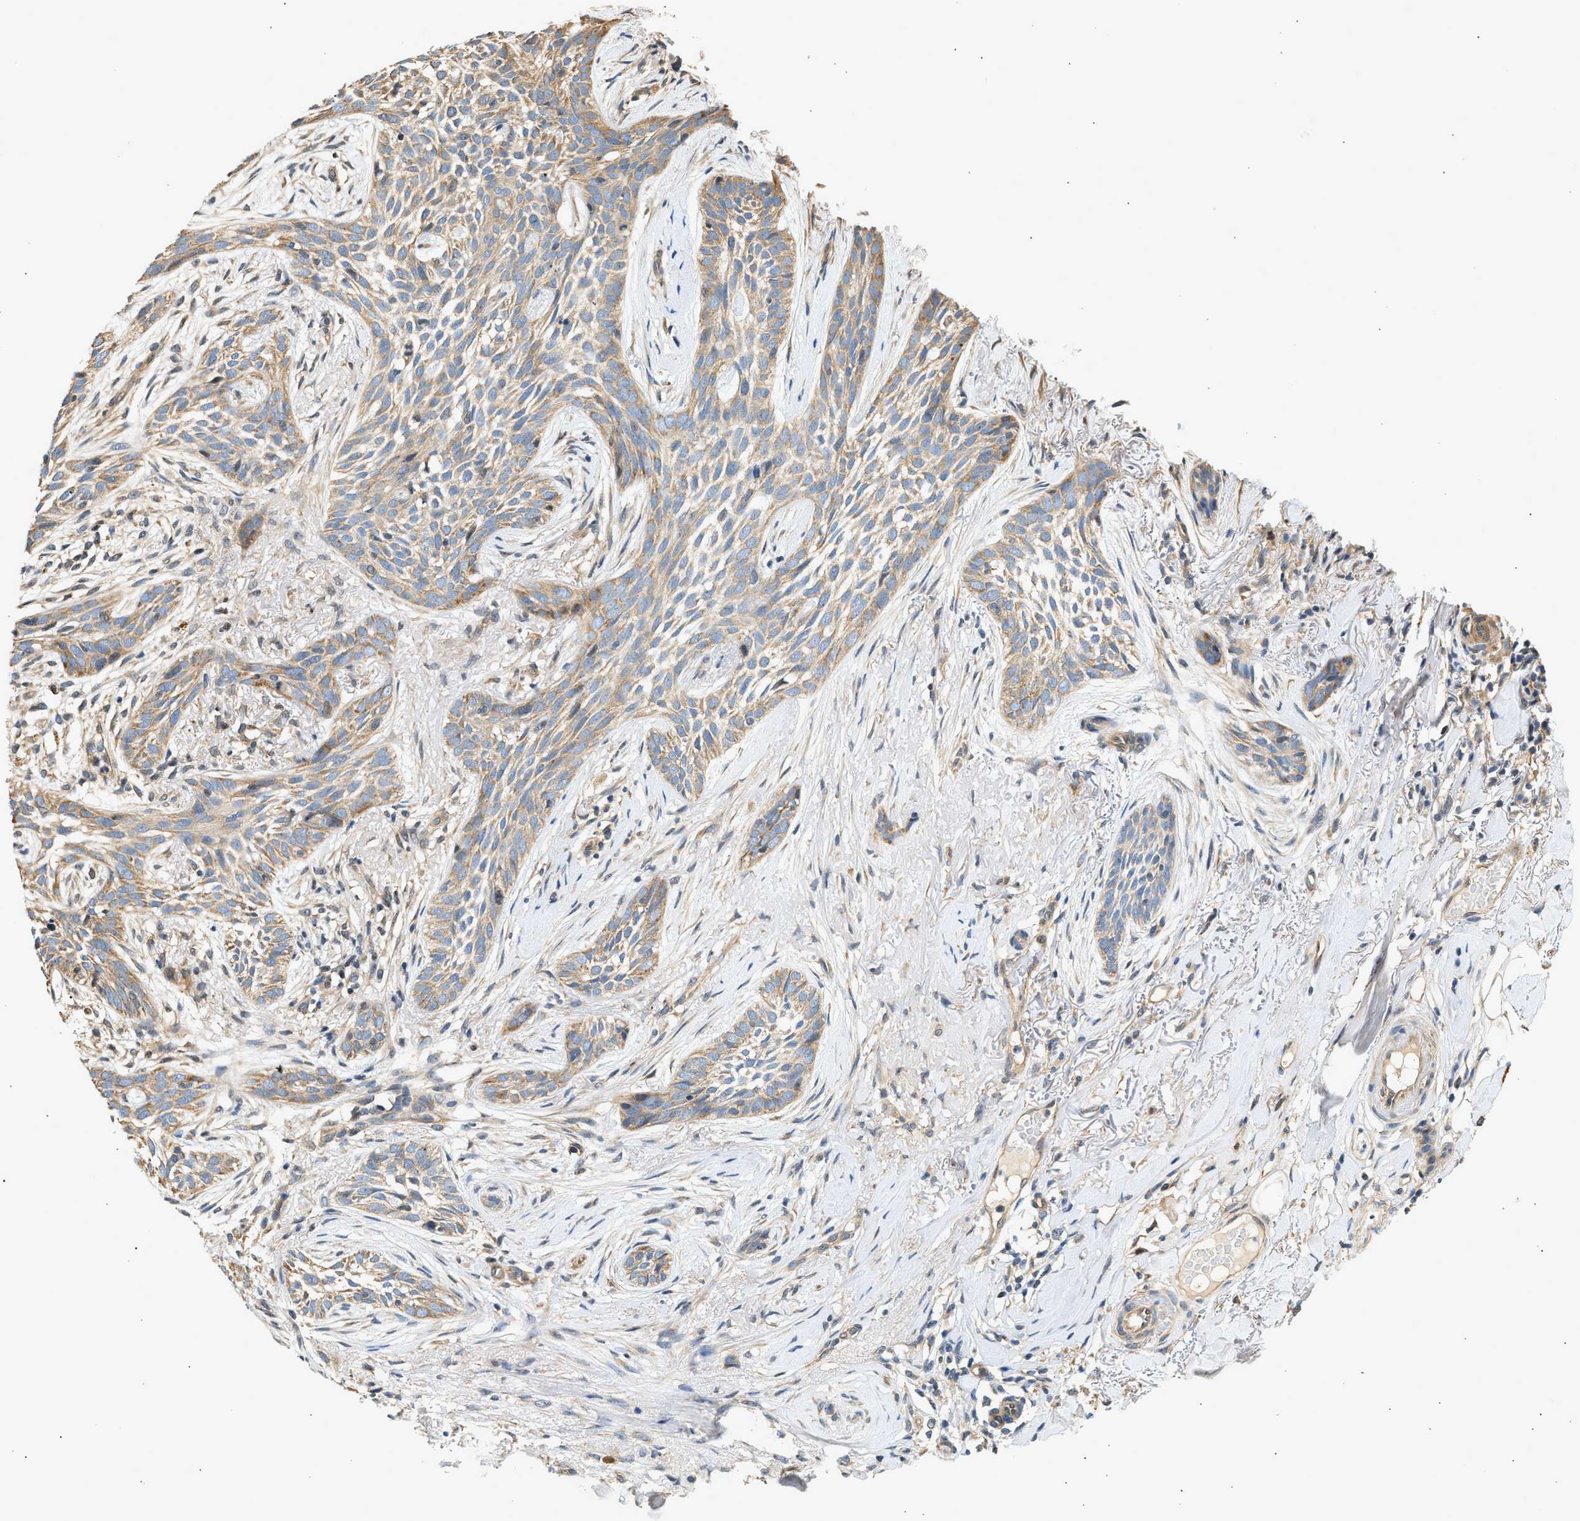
{"staining": {"intensity": "weak", "quantity": "25%-75%", "location": "cytoplasmic/membranous"}, "tissue": "skin cancer", "cell_type": "Tumor cells", "image_type": "cancer", "snomed": [{"axis": "morphology", "description": "Basal cell carcinoma"}, {"axis": "topography", "description": "Skin"}], "caption": "IHC image of human basal cell carcinoma (skin) stained for a protein (brown), which reveals low levels of weak cytoplasmic/membranous staining in approximately 25%-75% of tumor cells.", "gene": "WDR31", "patient": {"sex": "female", "age": 88}}